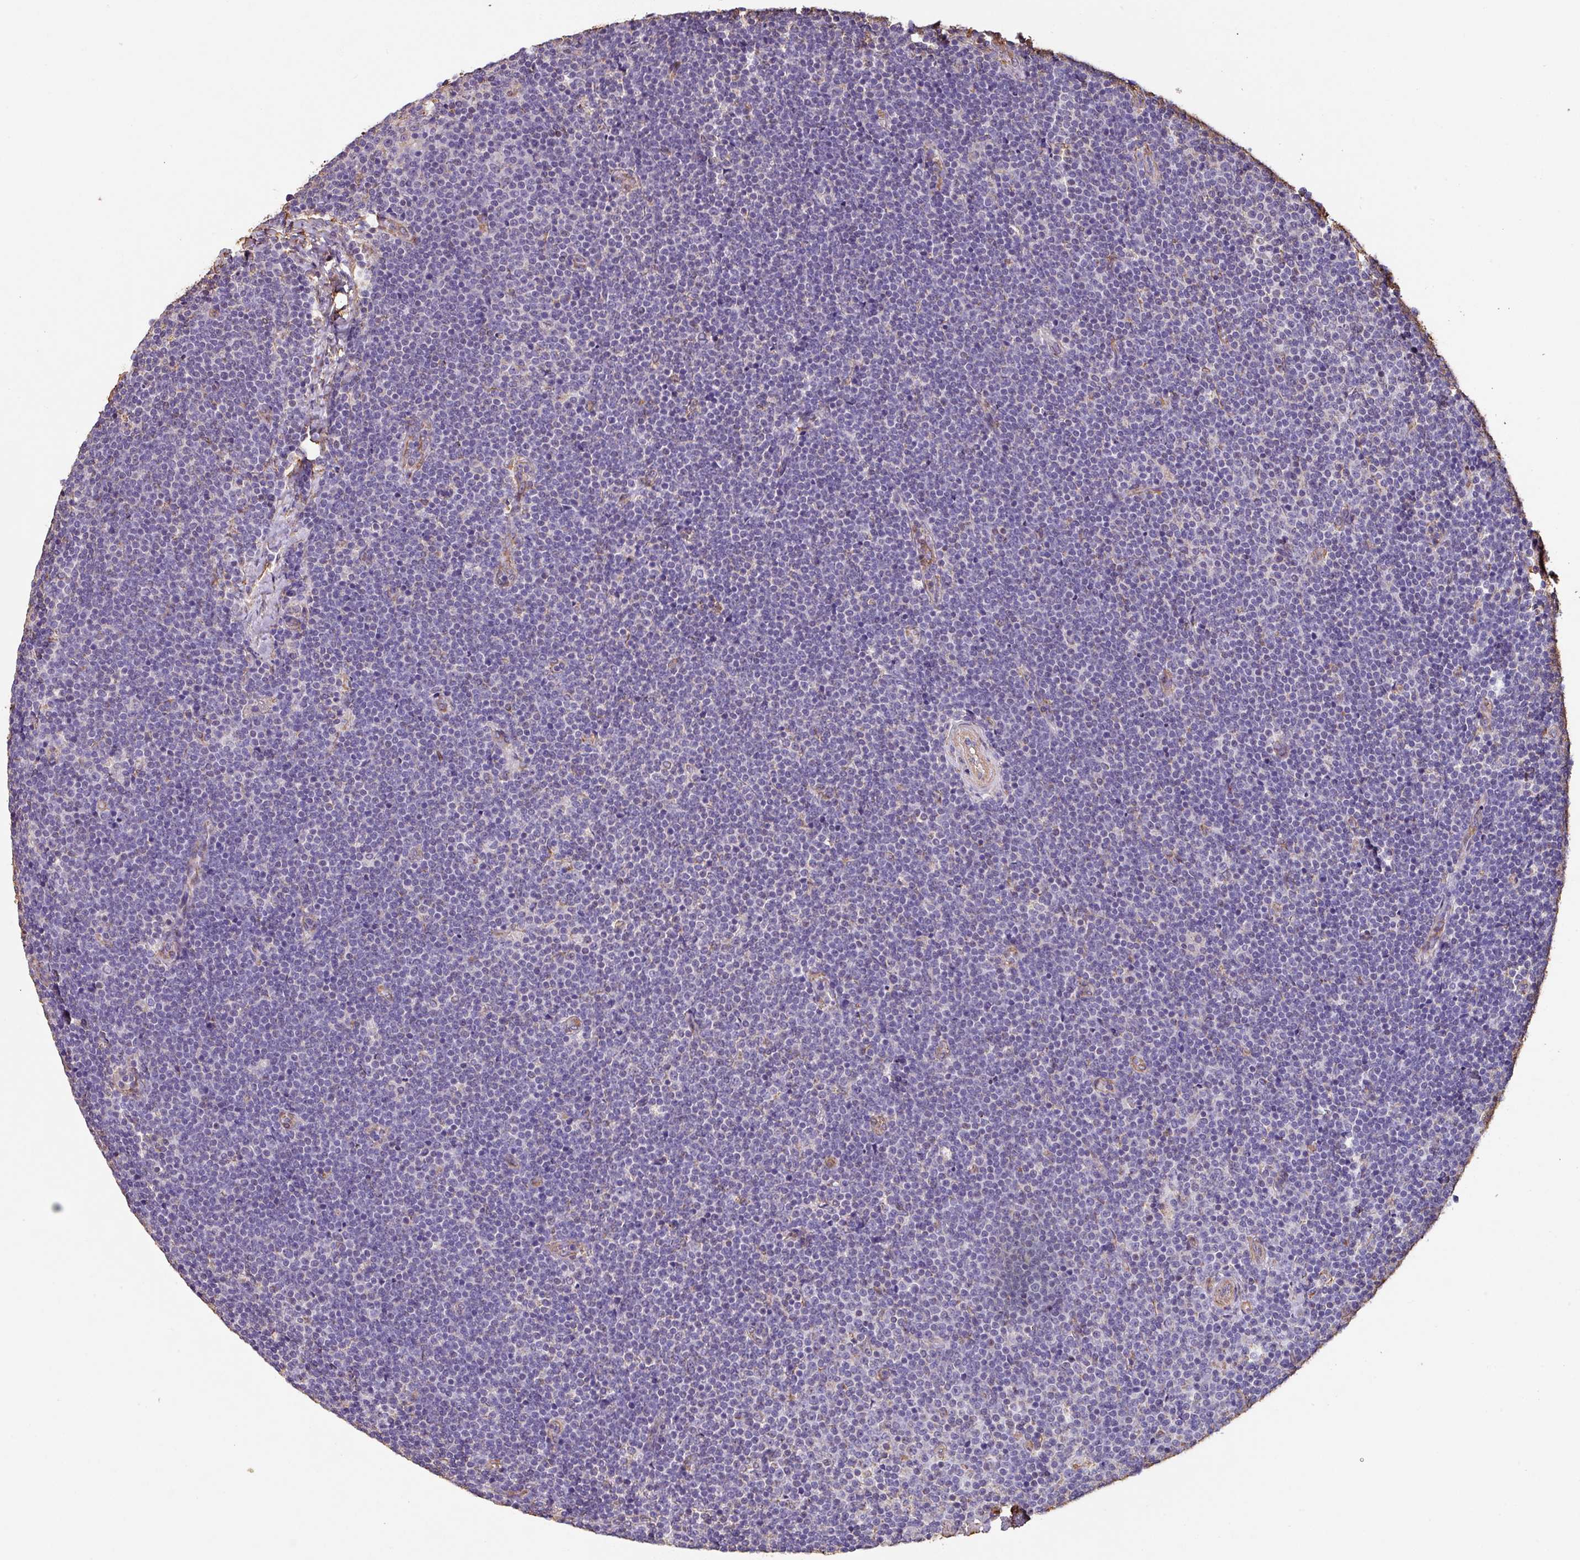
{"staining": {"intensity": "negative", "quantity": "none", "location": "none"}, "tissue": "lymphoma", "cell_type": "Tumor cells", "image_type": "cancer", "snomed": [{"axis": "morphology", "description": "Malignant lymphoma, non-Hodgkin's type, Low grade"}, {"axis": "topography", "description": "Lymph node"}], "caption": "Photomicrograph shows no significant protein staining in tumor cells of malignant lymphoma, non-Hodgkin's type (low-grade).", "gene": "ZNF280C", "patient": {"sex": "male", "age": 48}}